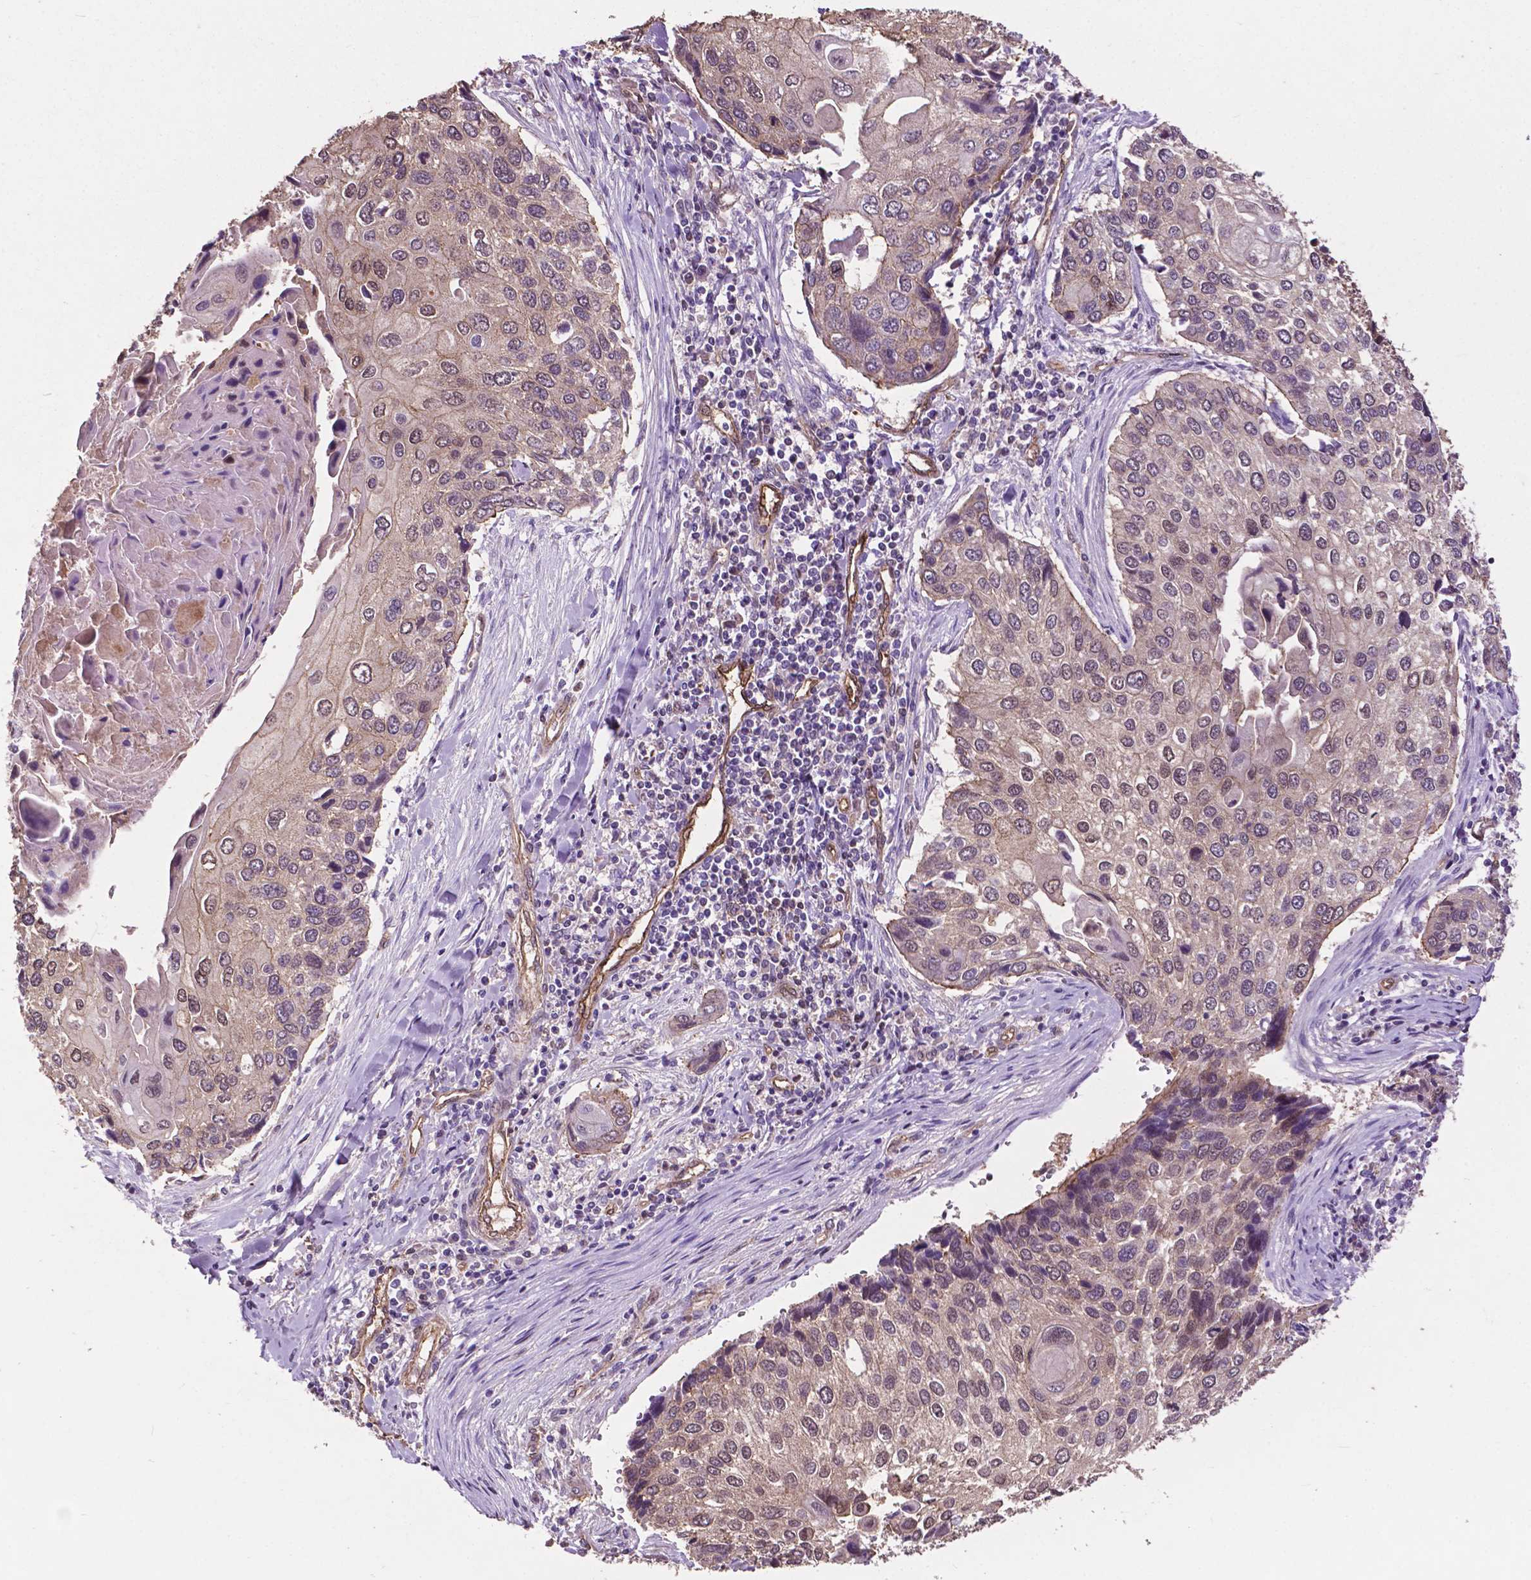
{"staining": {"intensity": "weak", "quantity": "<25%", "location": "cytoplasmic/membranous"}, "tissue": "lung cancer", "cell_type": "Tumor cells", "image_type": "cancer", "snomed": [{"axis": "morphology", "description": "Squamous cell carcinoma, NOS"}, {"axis": "morphology", "description": "Squamous cell carcinoma, metastatic, NOS"}, {"axis": "topography", "description": "Lung"}], "caption": "Lung metastatic squamous cell carcinoma stained for a protein using immunohistochemistry (IHC) exhibits no positivity tumor cells.", "gene": "PDLIM1", "patient": {"sex": "male", "age": 63}}